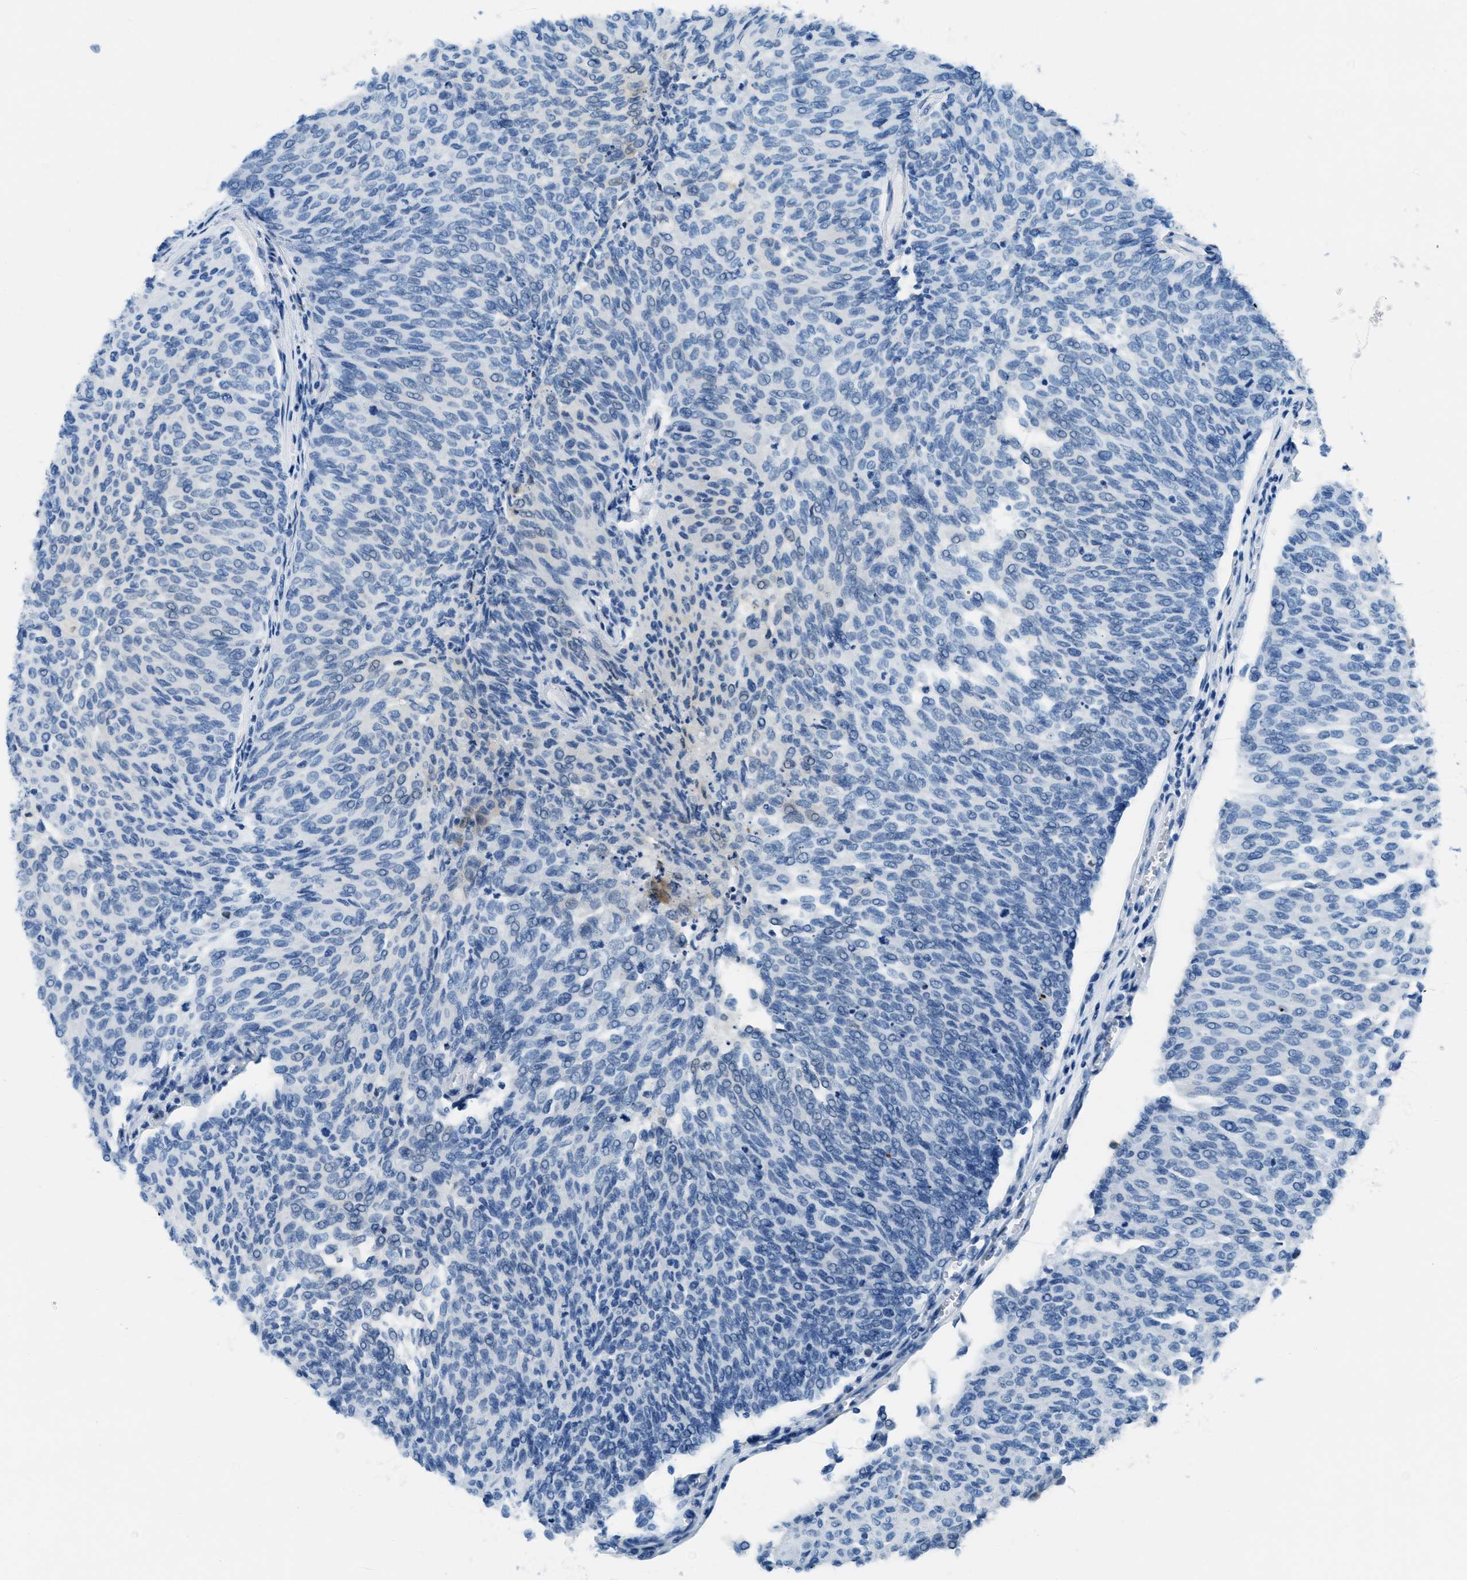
{"staining": {"intensity": "negative", "quantity": "none", "location": "none"}, "tissue": "urothelial cancer", "cell_type": "Tumor cells", "image_type": "cancer", "snomed": [{"axis": "morphology", "description": "Urothelial carcinoma, Low grade"}, {"axis": "topography", "description": "Urinary bladder"}], "caption": "The IHC histopathology image has no significant staining in tumor cells of urothelial cancer tissue.", "gene": "PLA2G2A", "patient": {"sex": "female", "age": 79}}